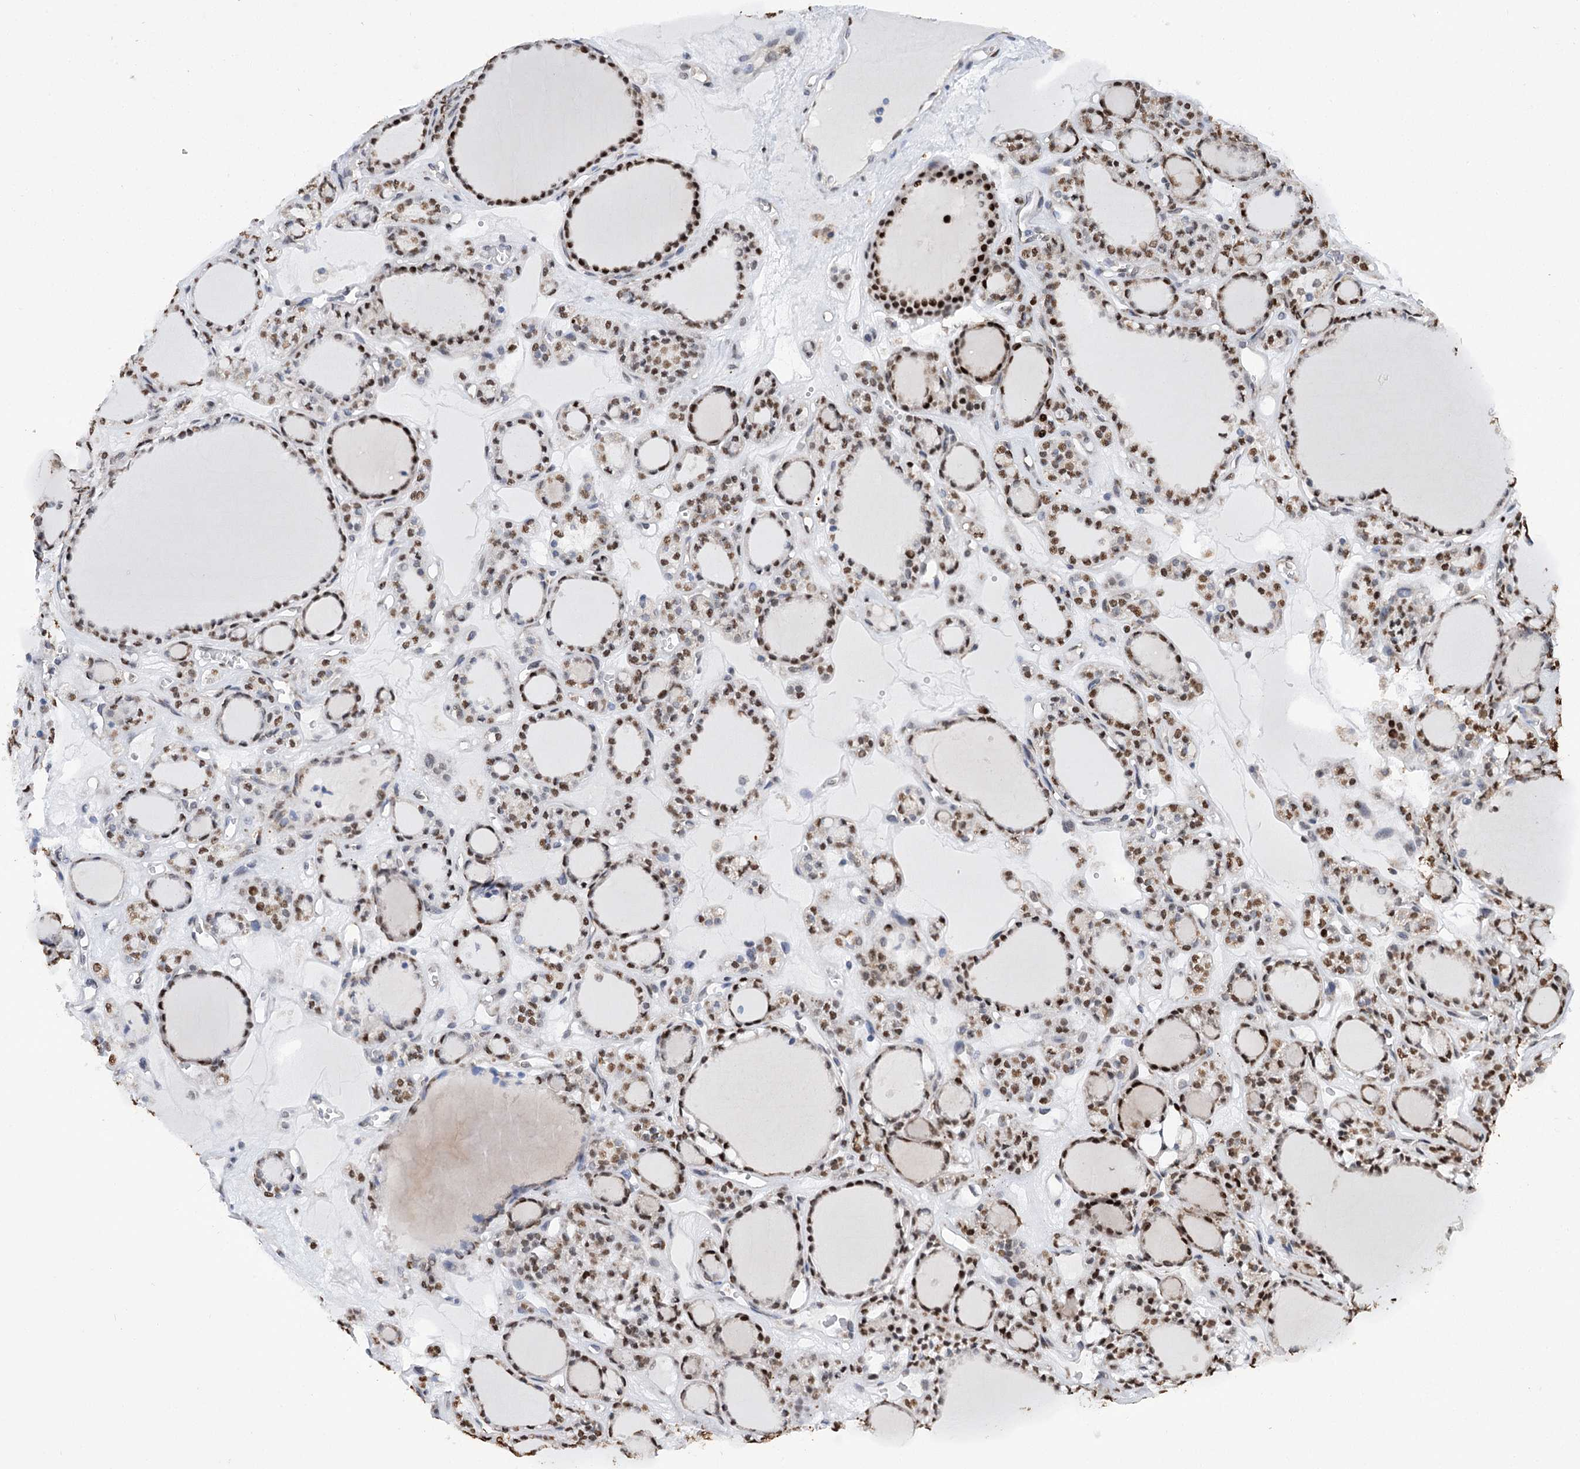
{"staining": {"intensity": "moderate", "quantity": ">75%", "location": "nuclear"}, "tissue": "thyroid gland", "cell_type": "Glandular cells", "image_type": "normal", "snomed": [{"axis": "morphology", "description": "Normal tissue, NOS"}, {"axis": "topography", "description": "Thyroid gland"}], "caption": "IHC histopathology image of benign thyroid gland: thyroid gland stained using immunohistochemistry (IHC) shows medium levels of moderate protein expression localized specifically in the nuclear of glandular cells, appearing as a nuclear brown color.", "gene": "NFU1", "patient": {"sex": "female", "age": 28}}